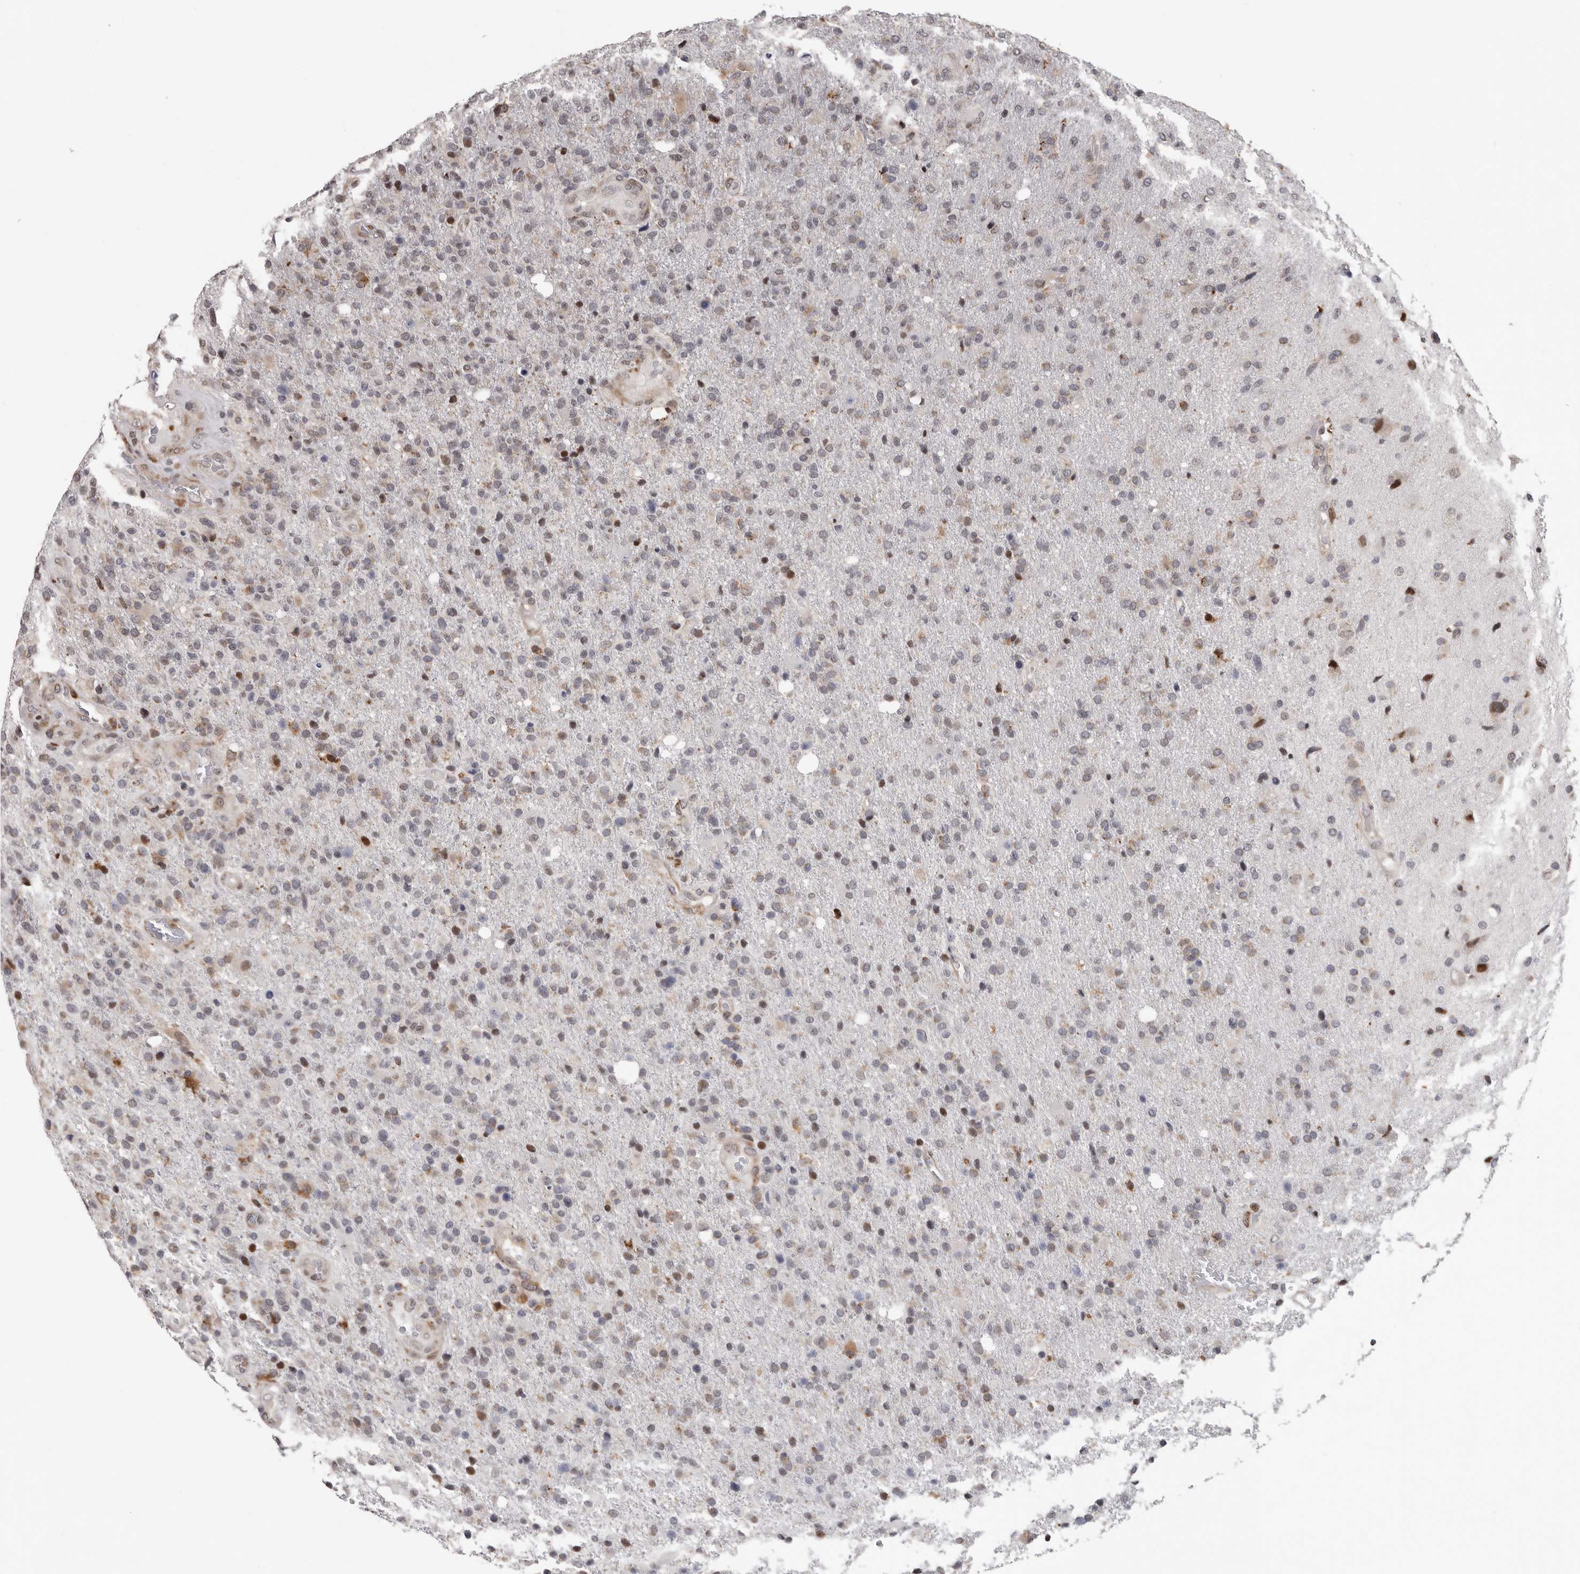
{"staining": {"intensity": "moderate", "quantity": "<25%", "location": "nuclear"}, "tissue": "glioma", "cell_type": "Tumor cells", "image_type": "cancer", "snomed": [{"axis": "morphology", "description": "Glioma, malignant, High grade"}, {"axis": "topography", "description": "Brain"}], "caption": "DAB immunohistochemical staining of human malignant glioma (high-grade) exhibits moderate nuclear protein staining in about <25% of tumor cells.", "gene": "RALGPS2", "patient": {"sex": "male", "age": 72}}